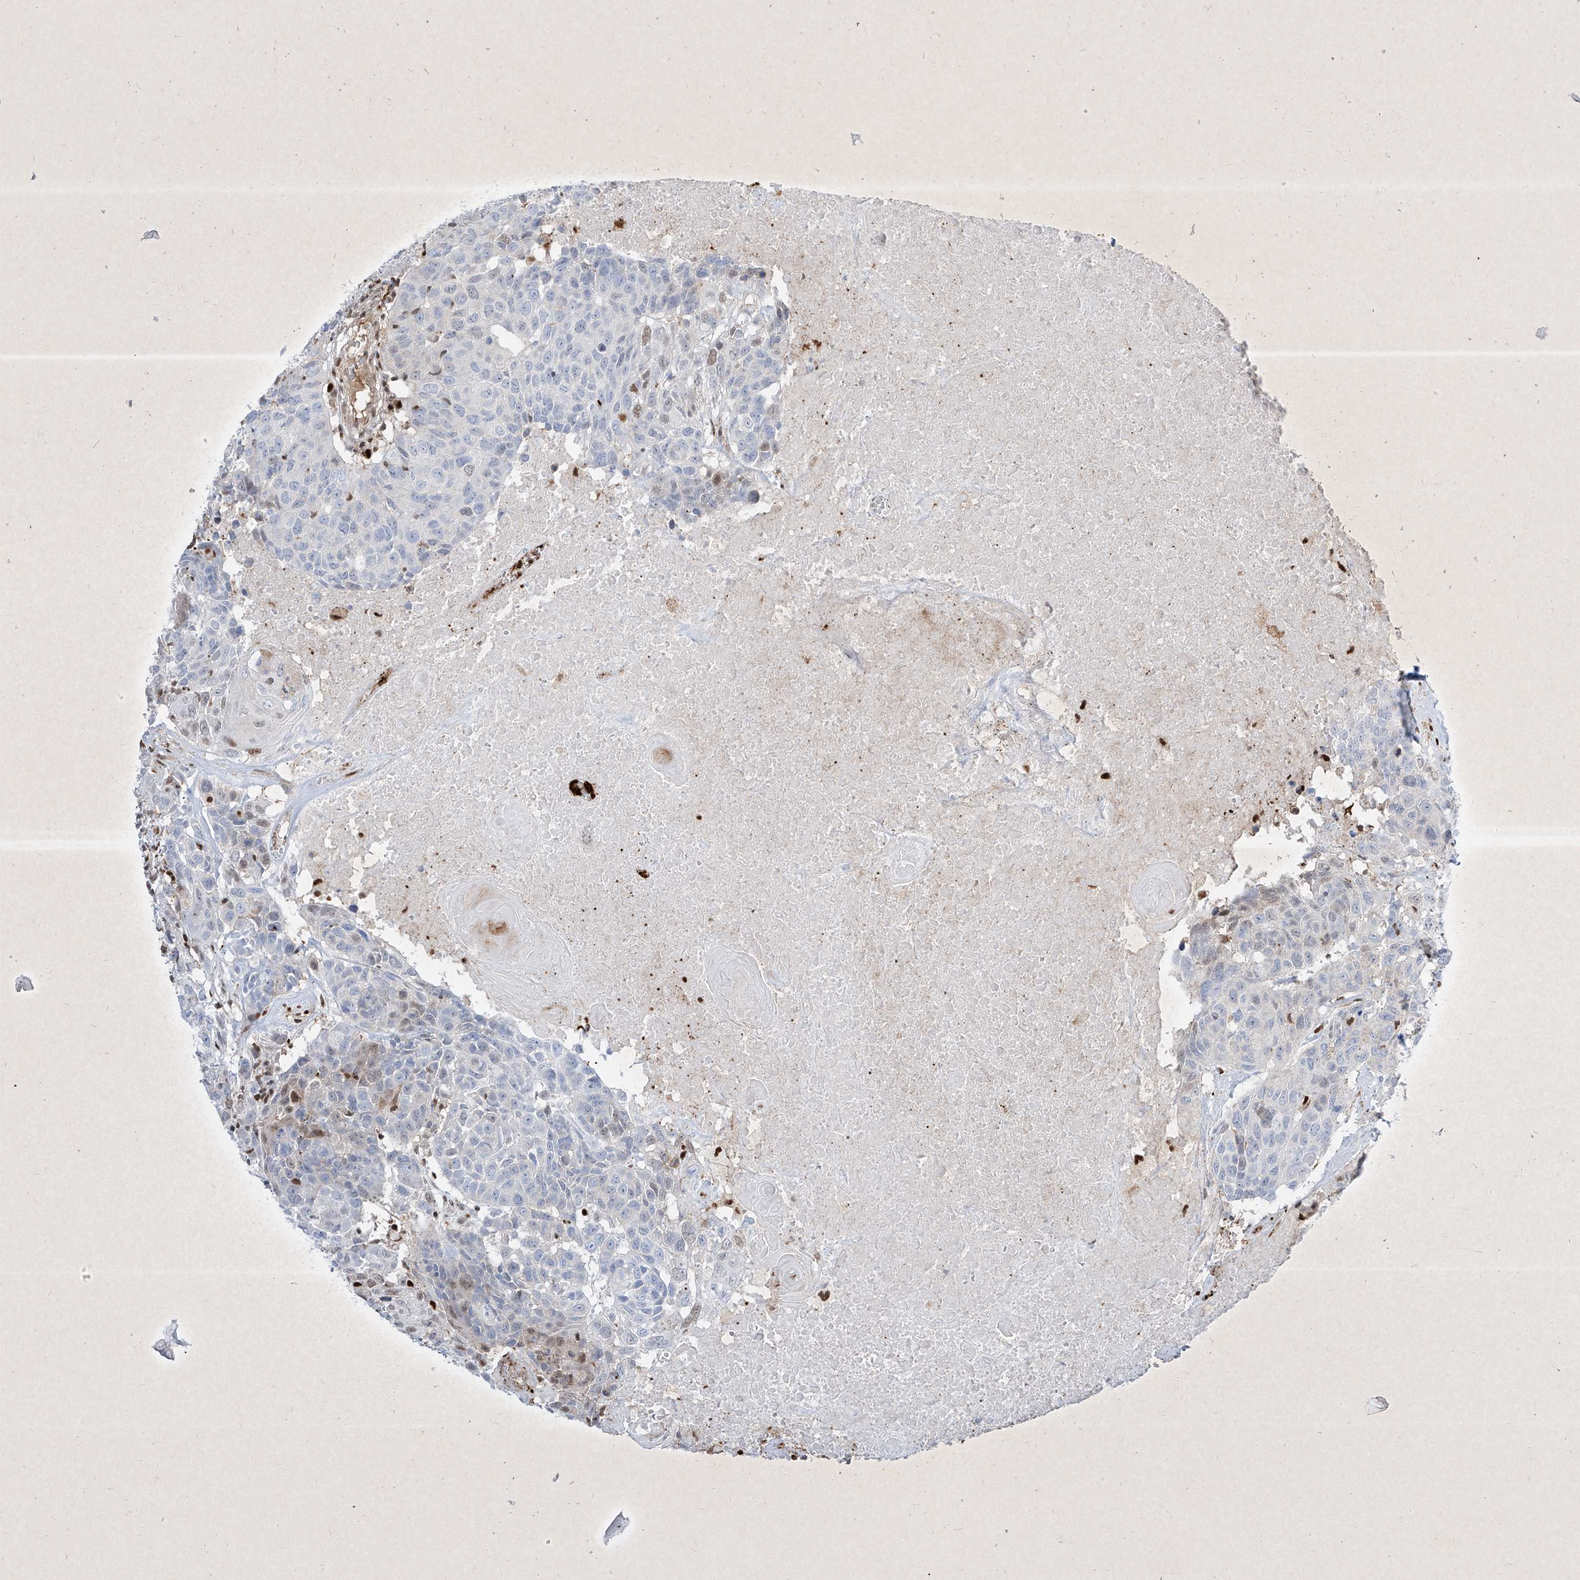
{"staining": {"intensity": "weak", "quantity": "<25%", "location": "cytoplasmic/membranous,nuclear"}, "tissue": "head and neck cancer", "cell_type": "Tumor cells", "image_type": "cancer", "snomed": [{"axis": "morphology", "description": "Squamous cell carcinoma, NOS"}, {"axis": "topography", "description": "Head-Neck"}], "caption": "This photomicrograph is of head and neck cancer (squamous cell carcinoma) stained with IHC to label a protein in brown with the nuclei are counter-stained blue. There is no expression in tumor cells. (Brightfield microscopy of DAB immunohistochemistry at high magnification).", "gene": "PSMB10", "patient": {"sex": "male", "age": 66}}